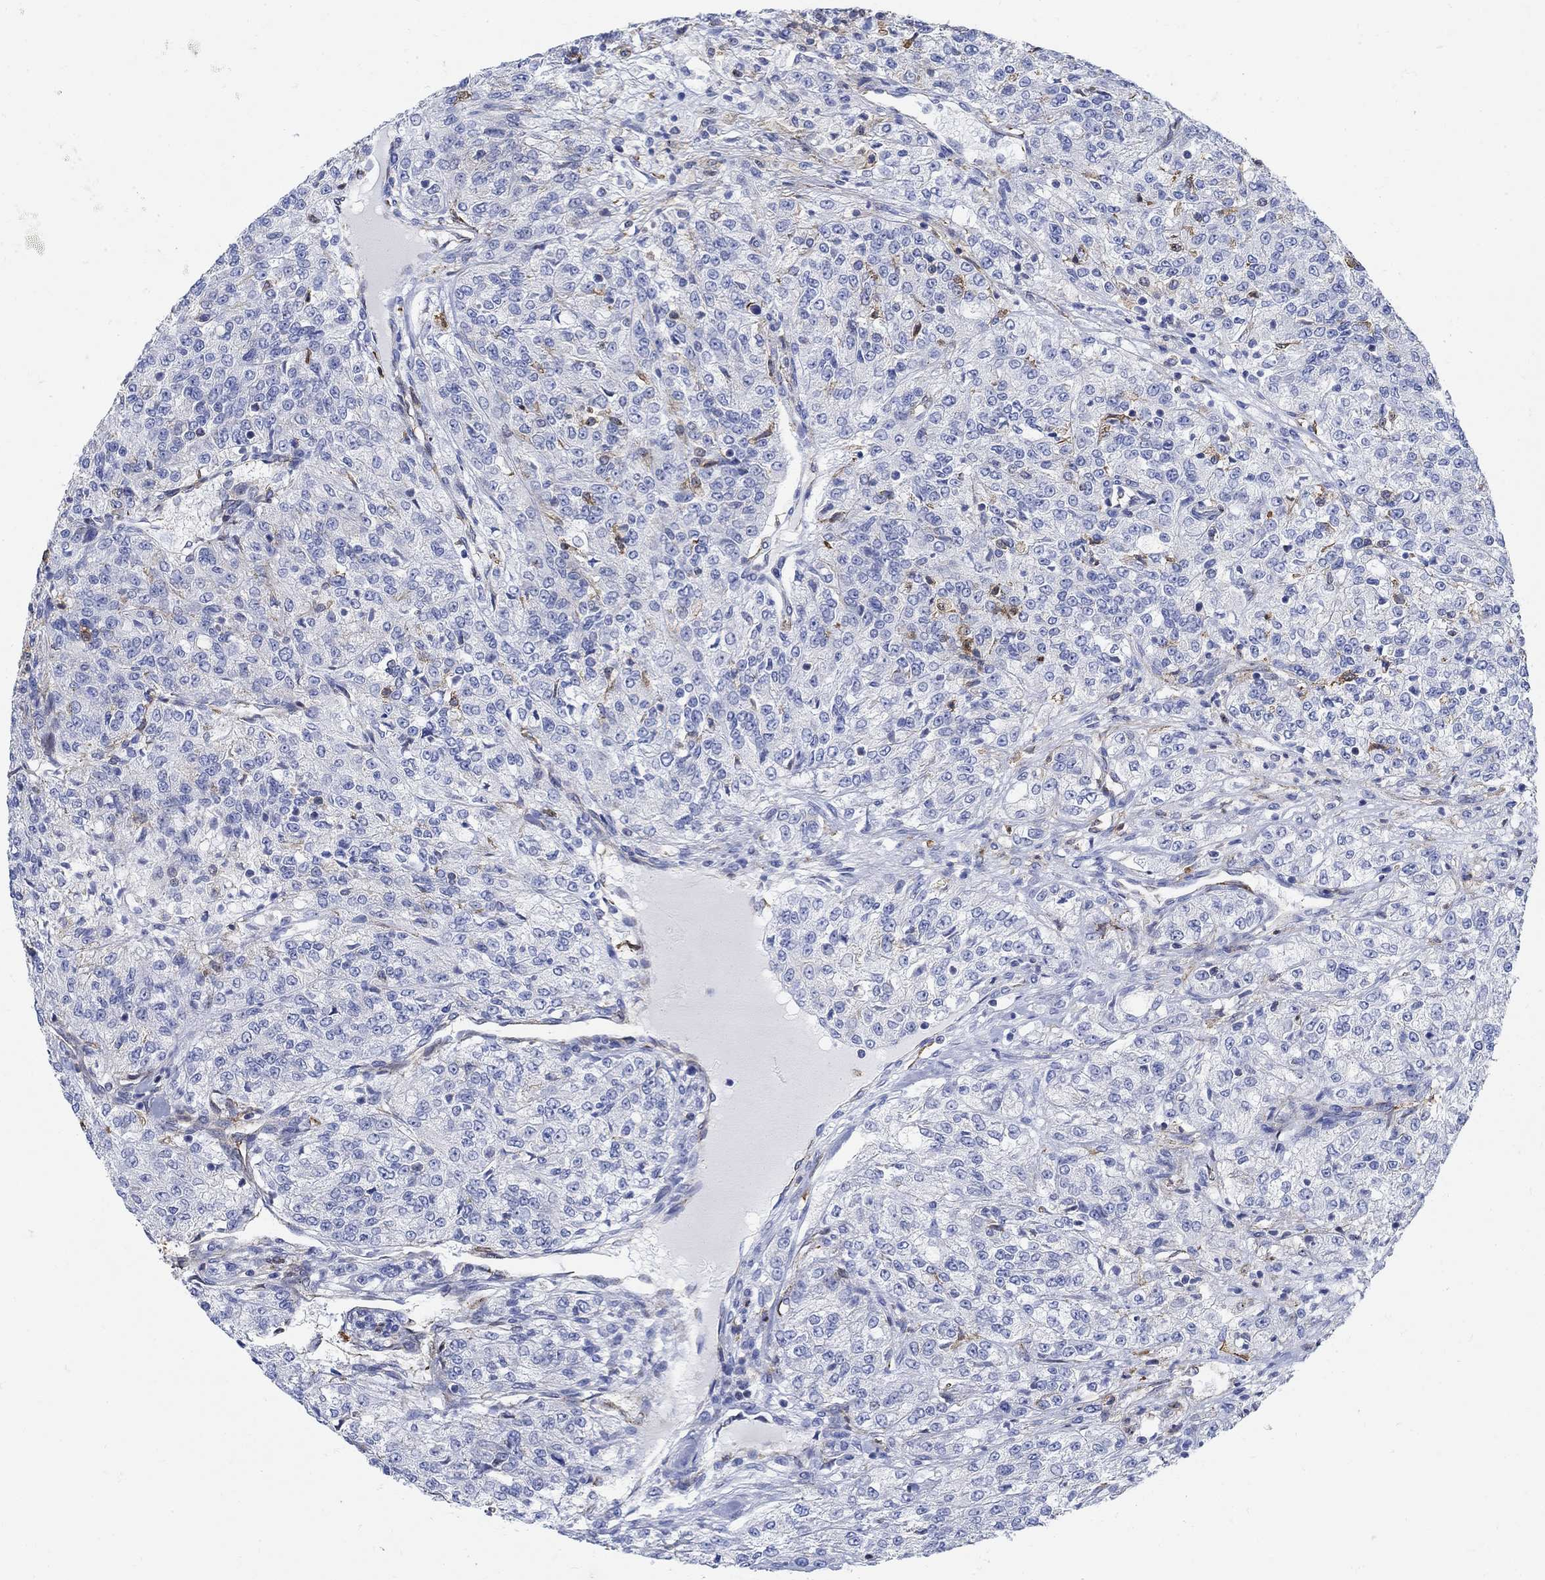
{"staining": {"intensity": "negative", "quantity": "none", "location": "none"}, "tissue": "renal cancer", "cell_type": "Tumor cells", "image_type": "cancer", "snomed": [{"axis": "morphology", "description": "Adenocarcinoma, NOS"}, {"axis": "topography", "description": "Kidney"}], "caption": "This micrograph is of renal cancer (adenocarcinoma) stained with immunohistochemistry to label a protein in brown with the nuclei are counter-stained blue. There is no positivity in tumor cells. Brightfield microscopy of immunohistochemistry stained with DAB (3,3'-diaminobenzidine) (brown) and hematoxylin (blue), captured at high magnification.", "gene": "PHF21B", "patient": {"sex": "female", "age": 63}}